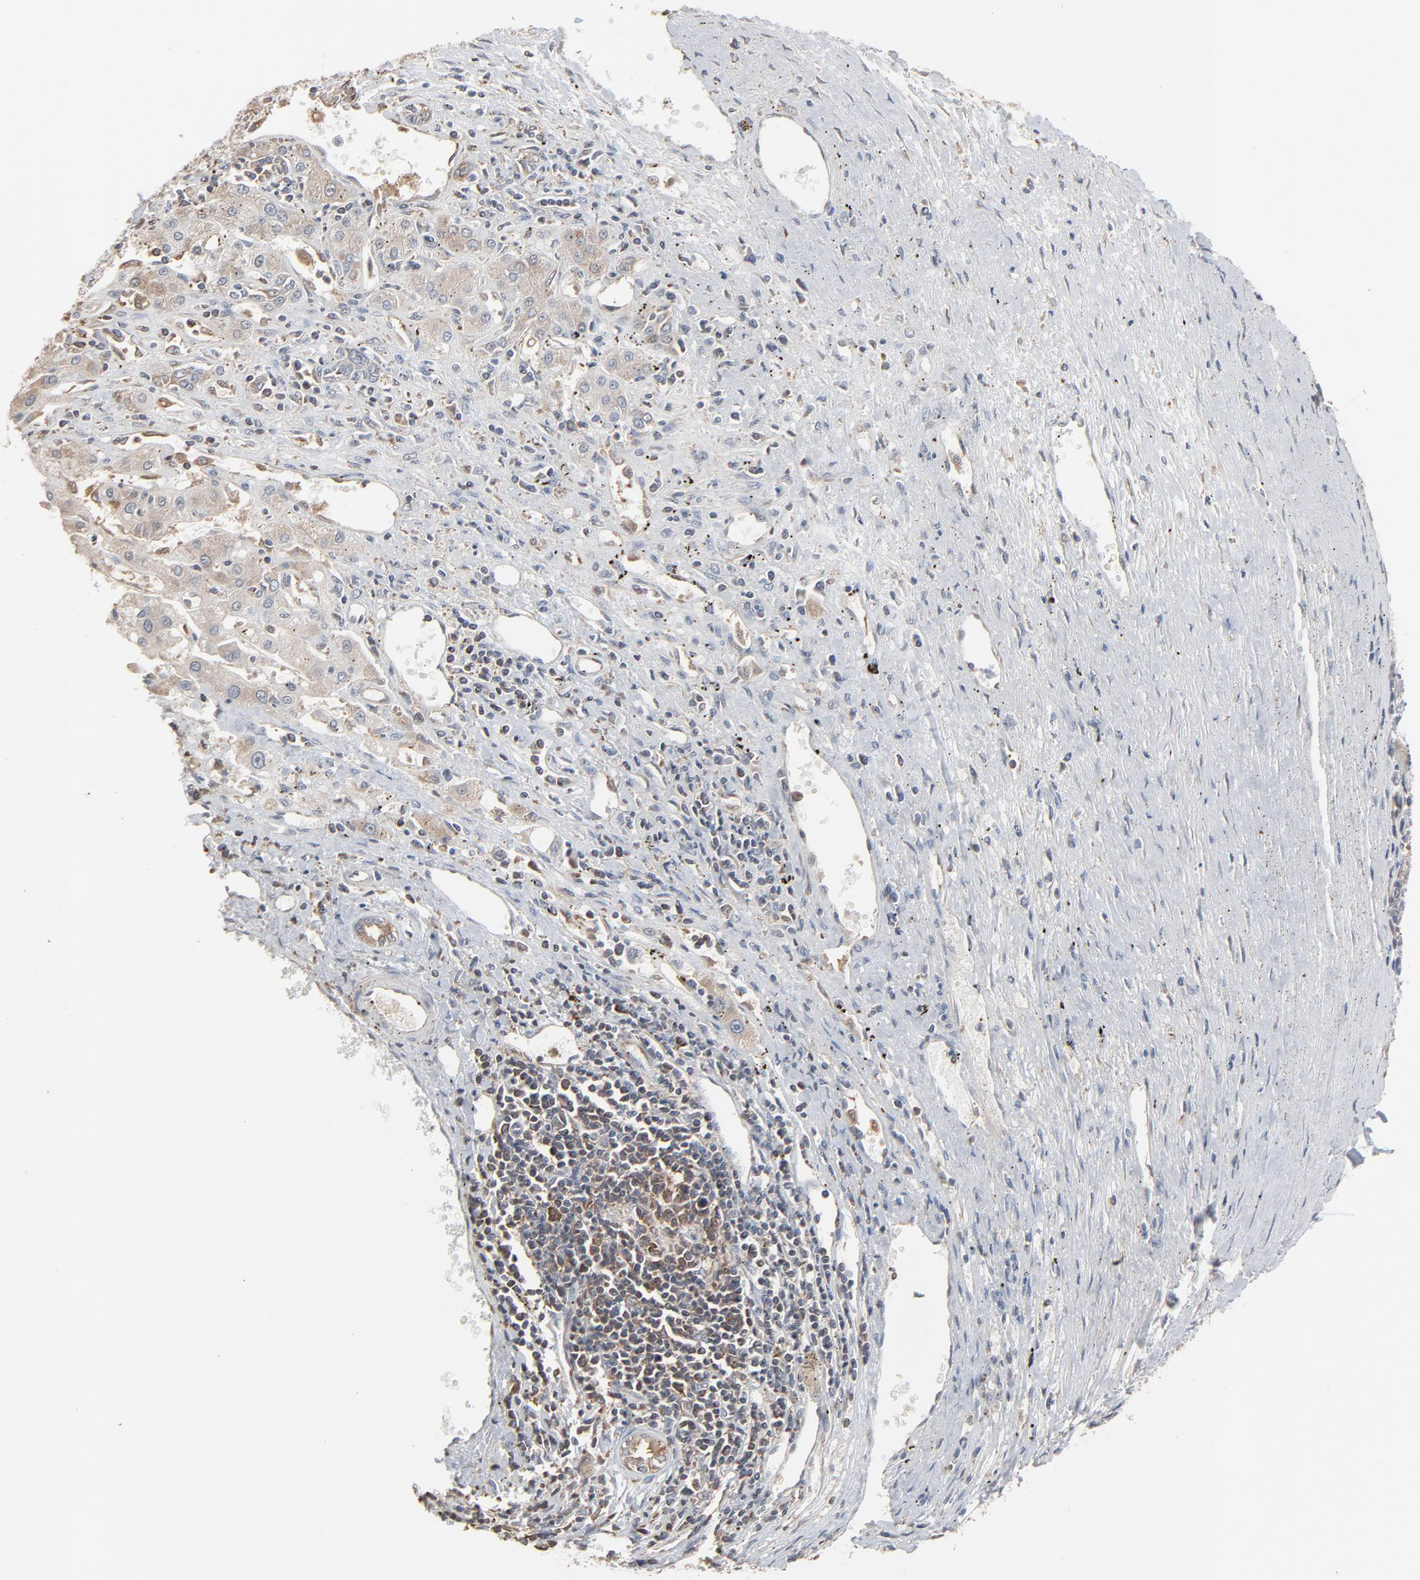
{"staining": {"intensity": "weak", "quantity": ">75%", "location": "cytoplasmic/membranous"}, "tissue": "liver cancer", "cell_type": "Tumor cells", "image_type": "cancer", "snomed": [{"axis": "morphology", "description": "Carcinoma, Hepatocellular, NOS"}, {"axis": "topography", "description": "Liver"}], "caption": "Human liver cancer (hepatocellular carcinoma) stained with a brown dye exhibits weak cytoplasmic/membranous positive positivity in approximately >75% of tumor cells.", "gene": "CCT5", "patient": {"sex": "male", "age": 72}}